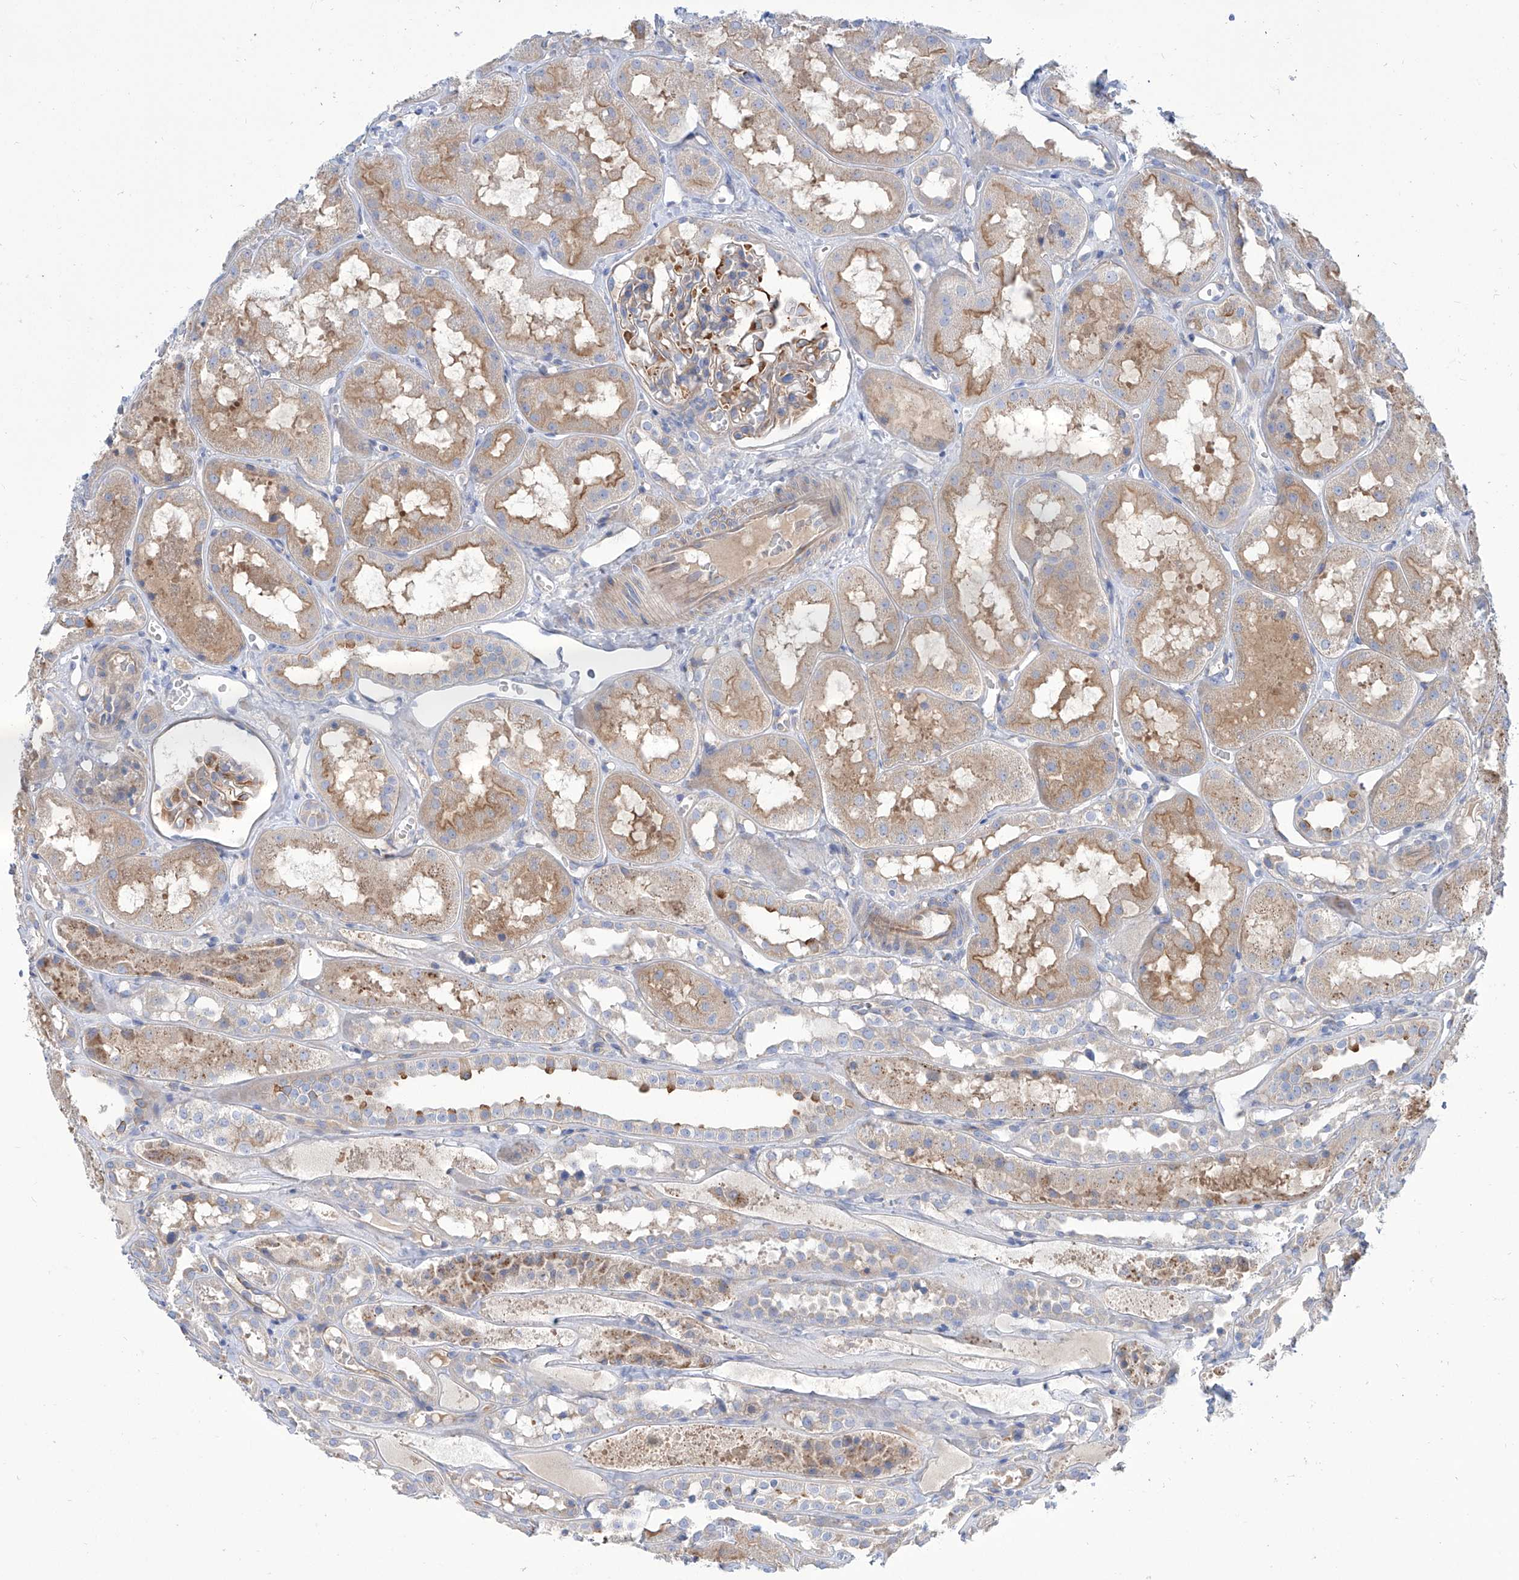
{"staining": {"intensity": "weak", "quantity": ">75%", "location": "cytoplasmic/membranous"}, "tissue": "kidney", "cell_type": "Cells in glomeruli", "image_type": "normal", "snomed": [{"axis": "morphology", "description": "Normal tissue, NOS"}, {"axis": "topography", "description": "Kidney"}], "caption": "IHC (DAB) staining of benign human kidney exhibits weak cytoplasmic/membranous protein staining in approximately >75% of cells in glomeruli. The staining was performed using DAB, with brown indicating positive protein expression. Nuclei are stained blue with hematoxylin.", "gene": "TMEM209", "patient": {"sex": "male", "age": 16}}